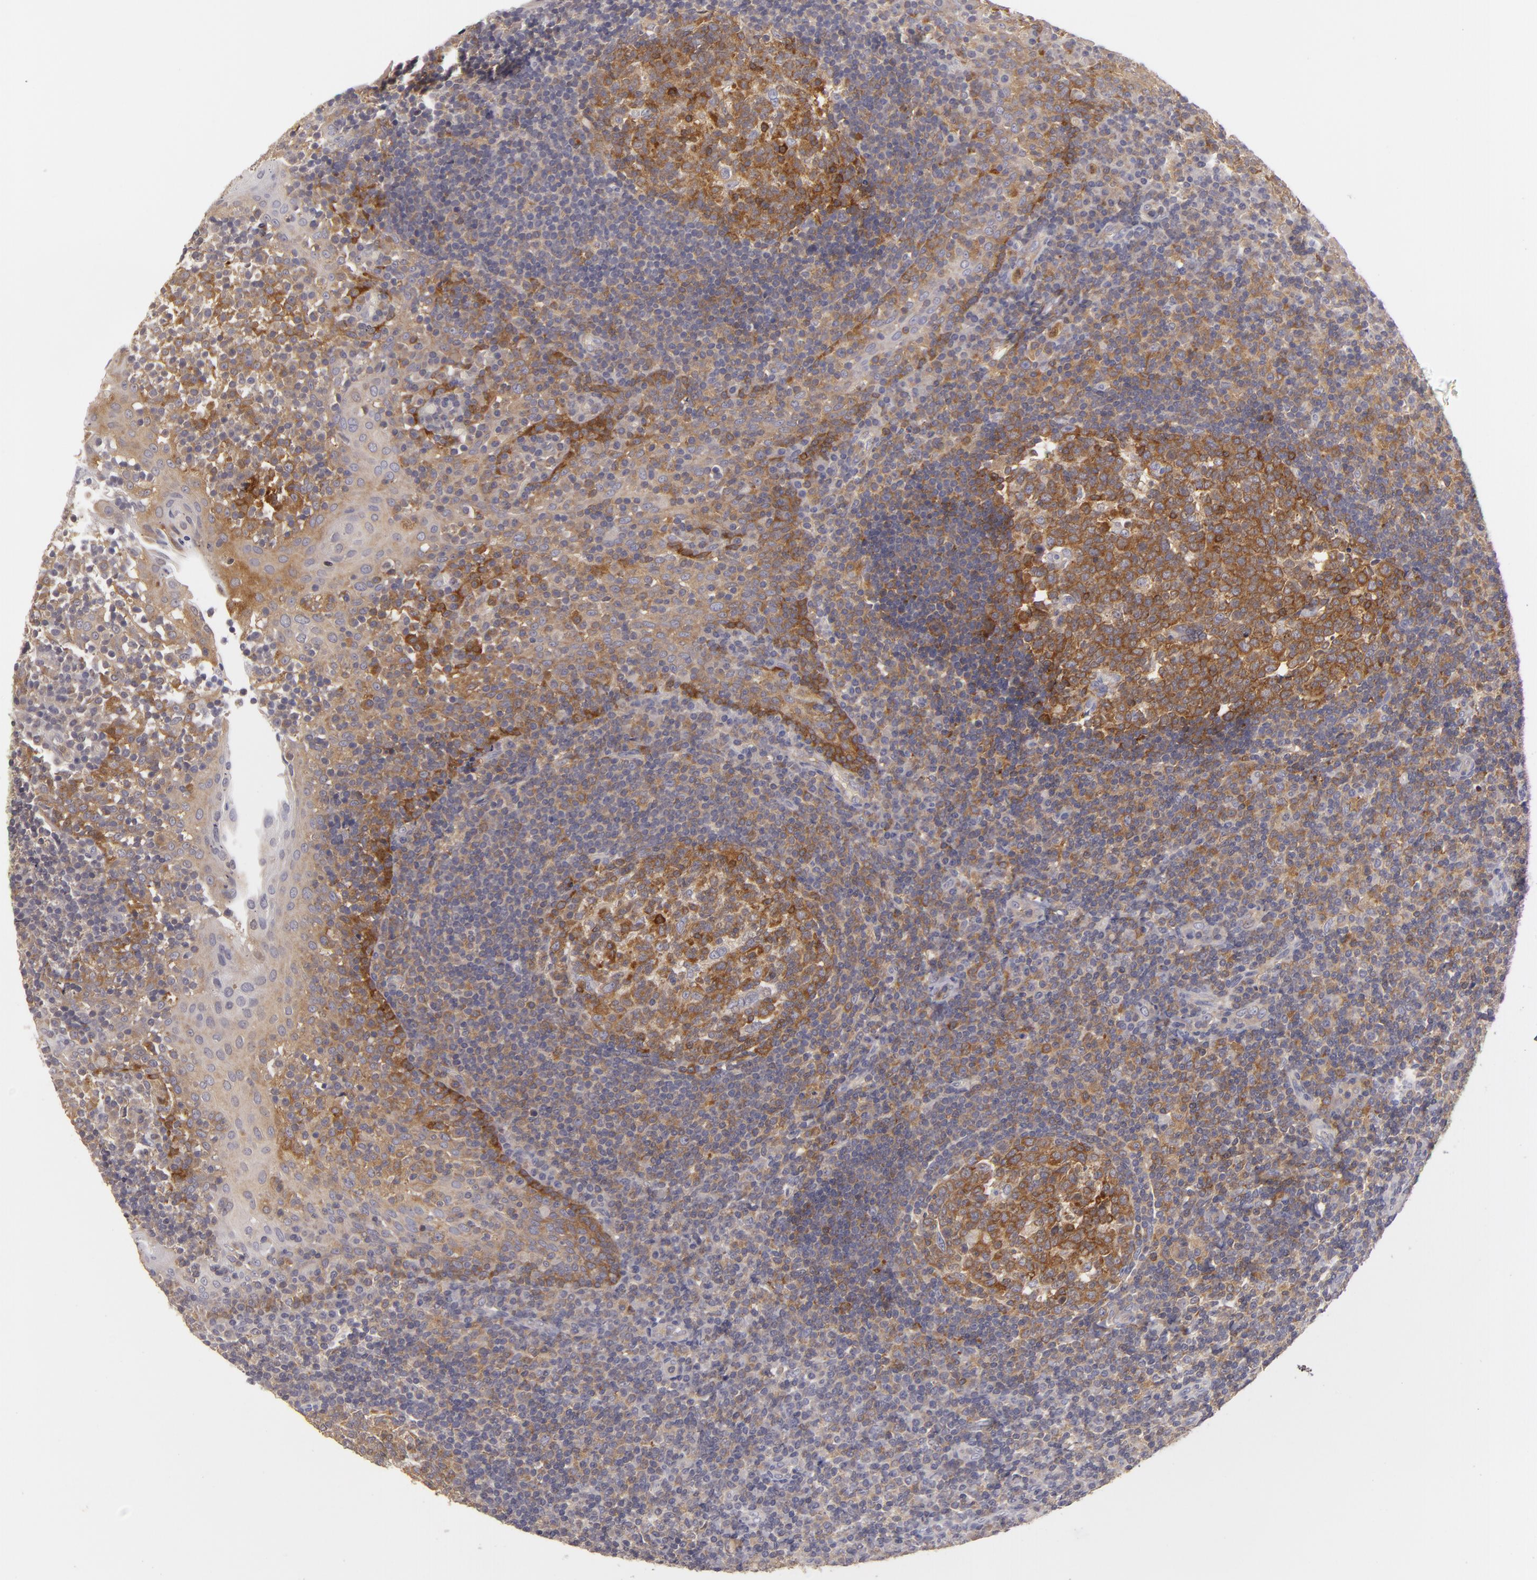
{"staining": {"intensity": "strong", "quantity": ">75%", "location": "cytoplasmic/membranous"}, "tissue": "tonsil", "cell_type": "Germinal center cells", "image_type": "normal", "snomed": [{"axis": "morphology", "description": "Normal tissue, NOS"}, {"axis": "topography", "description": "Tonsil"}], "caption": "A high-resolution histopathology image shows immunohistochemistry staining of benign tonsil, which demonstrates strong cytoplasmic/membranous staining in about >75% of germinal center cells. The protein is stained brown, and the nuclei are stained in blue (DAB IHC with brightfield microscopy, high magnification).", "gene": "MMP10", "patient": {"sex": "female", "age": 40}}